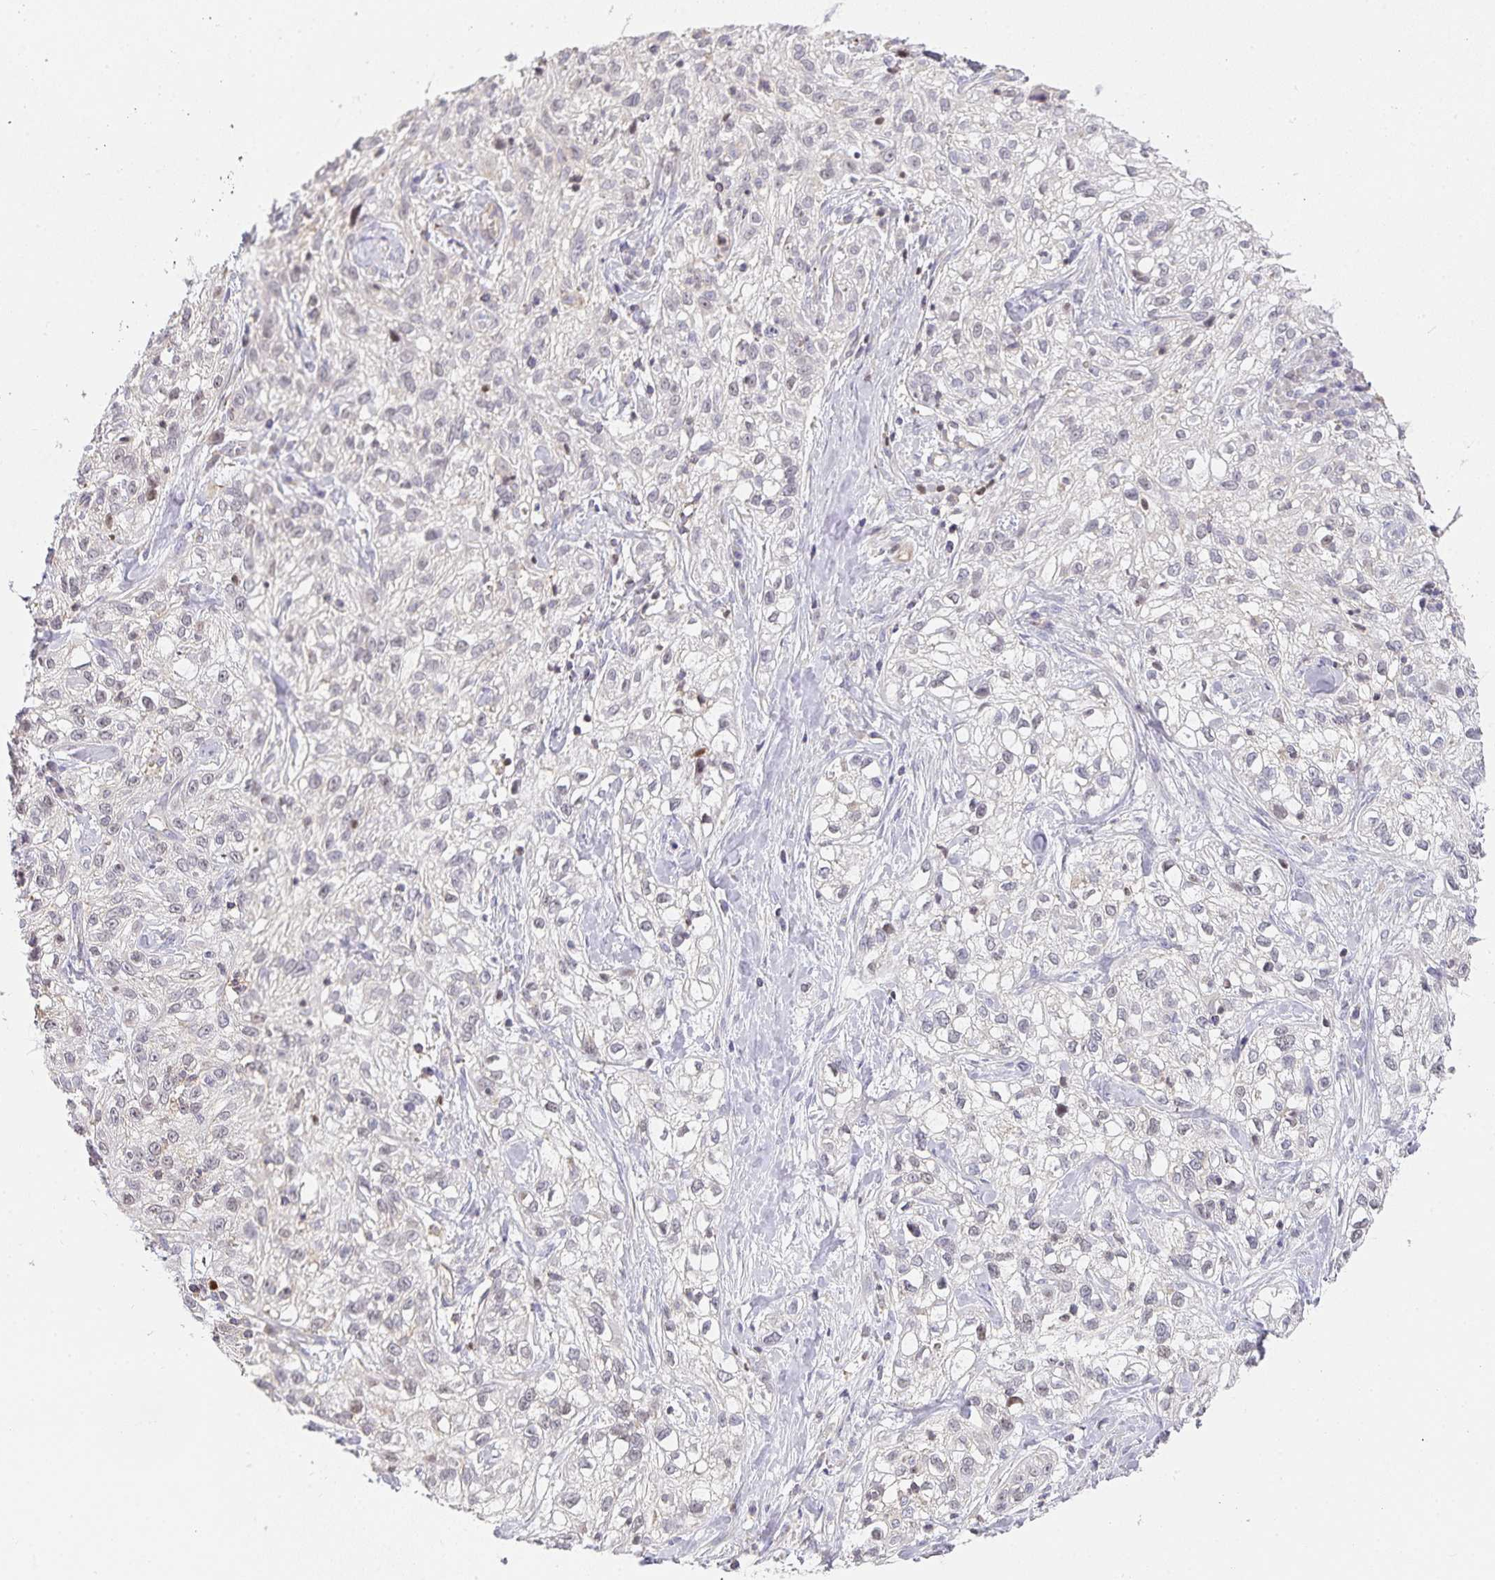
{"staining": {"intensity": "negative", "quantity": "none", "location": "none"}, "tissue": "skin cancer", "cell_type": "Tumor cells", "image_type": "cancer", "snomed": [{"axis": "morphology", "description": "Squamous cell carcinoma, NOS"}, {"axis": "topography", "description": "Skin"}], "caption": "High magnification brightfield microscopy of squamous cell carcinoma (skin) stained with DAB (brown) and counterstained with hematoxylin (blue): tumor cells show no significant expression.", "gene": "GATA3", "patient": {"sex": "male", "age": 82}}